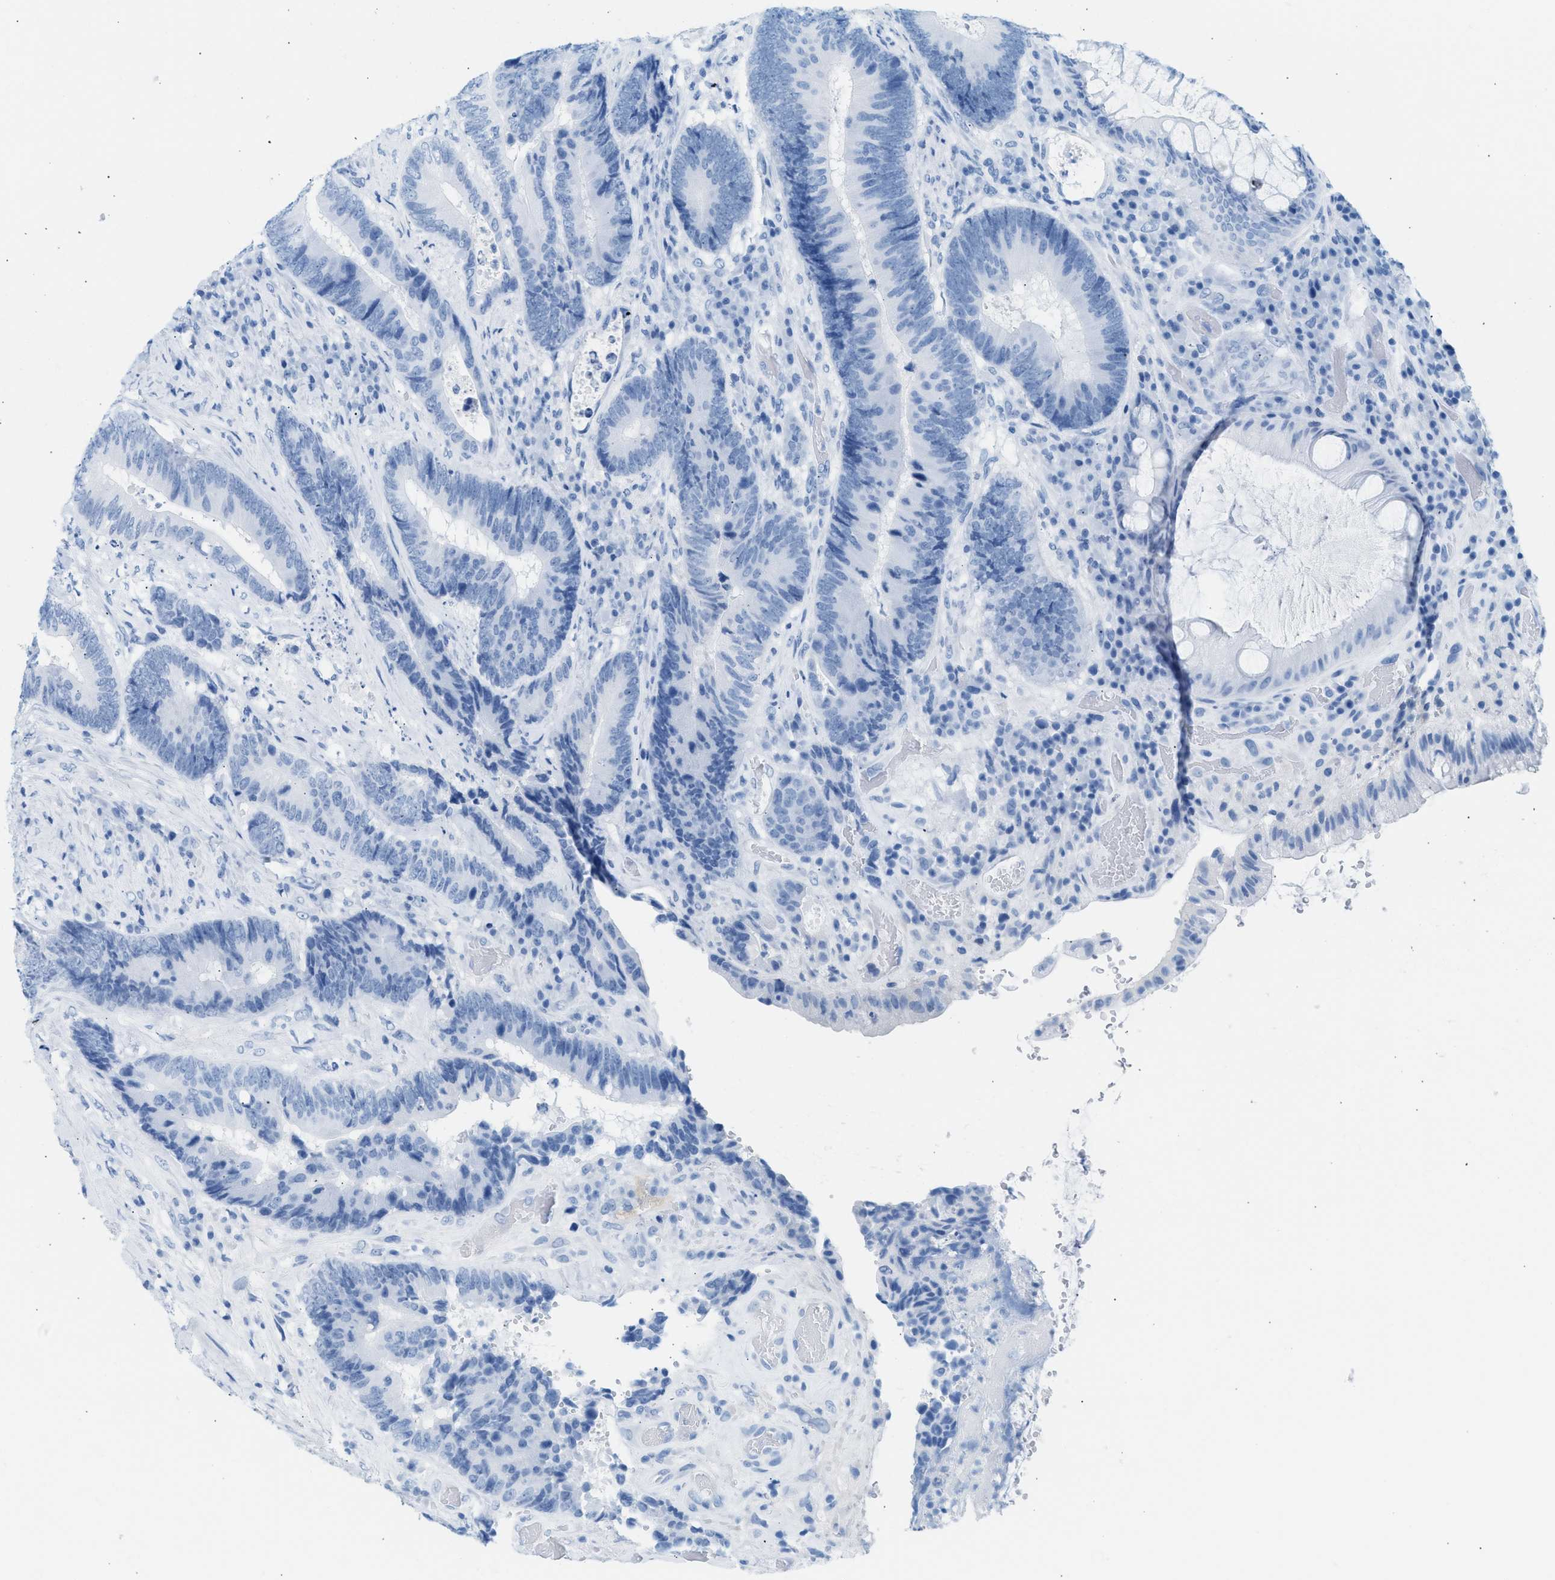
{"staining": {"intensity": "negative", "quantity": "none", "location": "none"}, "tissue": "colorectal cancer", "cell_type": "Tumor cells", "image_type": "cancer", "snomed": [{"axis": "morphology", "description": "Adenocarcinoma, NOS"}, {"axis": "topography", "description": "Rectum"}], "caption": "Immunohistochemistry (IHC) of colorectal cancer displays no staining in tumor cells.", "gene": "SPAM1", "patient": {"sex": "female", "age": 89}}